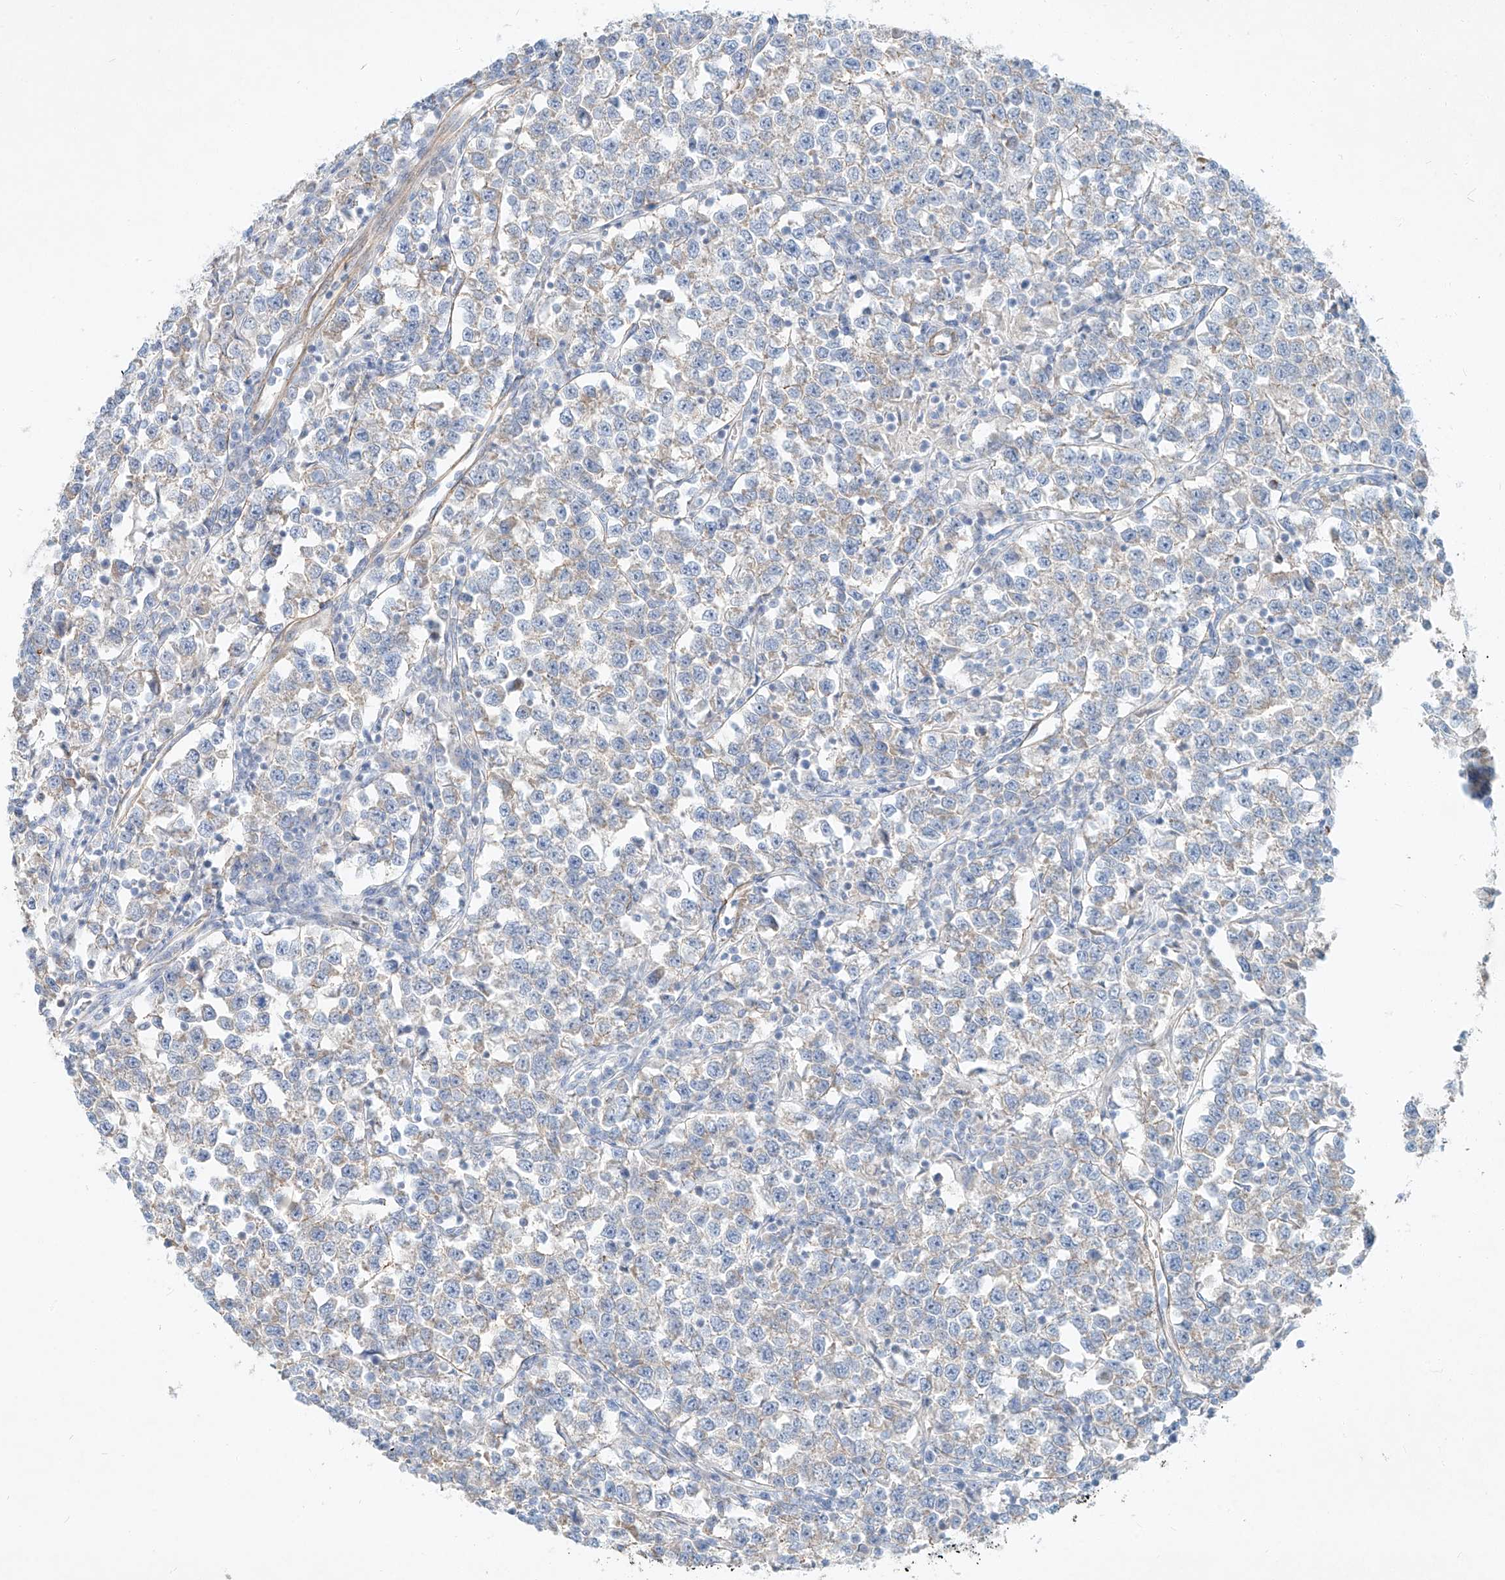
{"staining": {"intensity": "negative", "quantity": "none", "location": "none"}, "tissue": "testis cancer", "cell_type": "Tumor cells", "image_type": "cancer", "snomed": [{"axis": "morphology", "description": "Normal tissue, NOS"}, {"axis": "morphology", "description": "Seminoma, NOS"}, {"axis": "topography", "description": "Testis"}], "caption": "DAB immunohistochemical staining of testis cancer (seminoma) reveals no significant positivity in tumor cells.", "gene": "AJM1", "patient": {"sex": "male", "age": 43}}